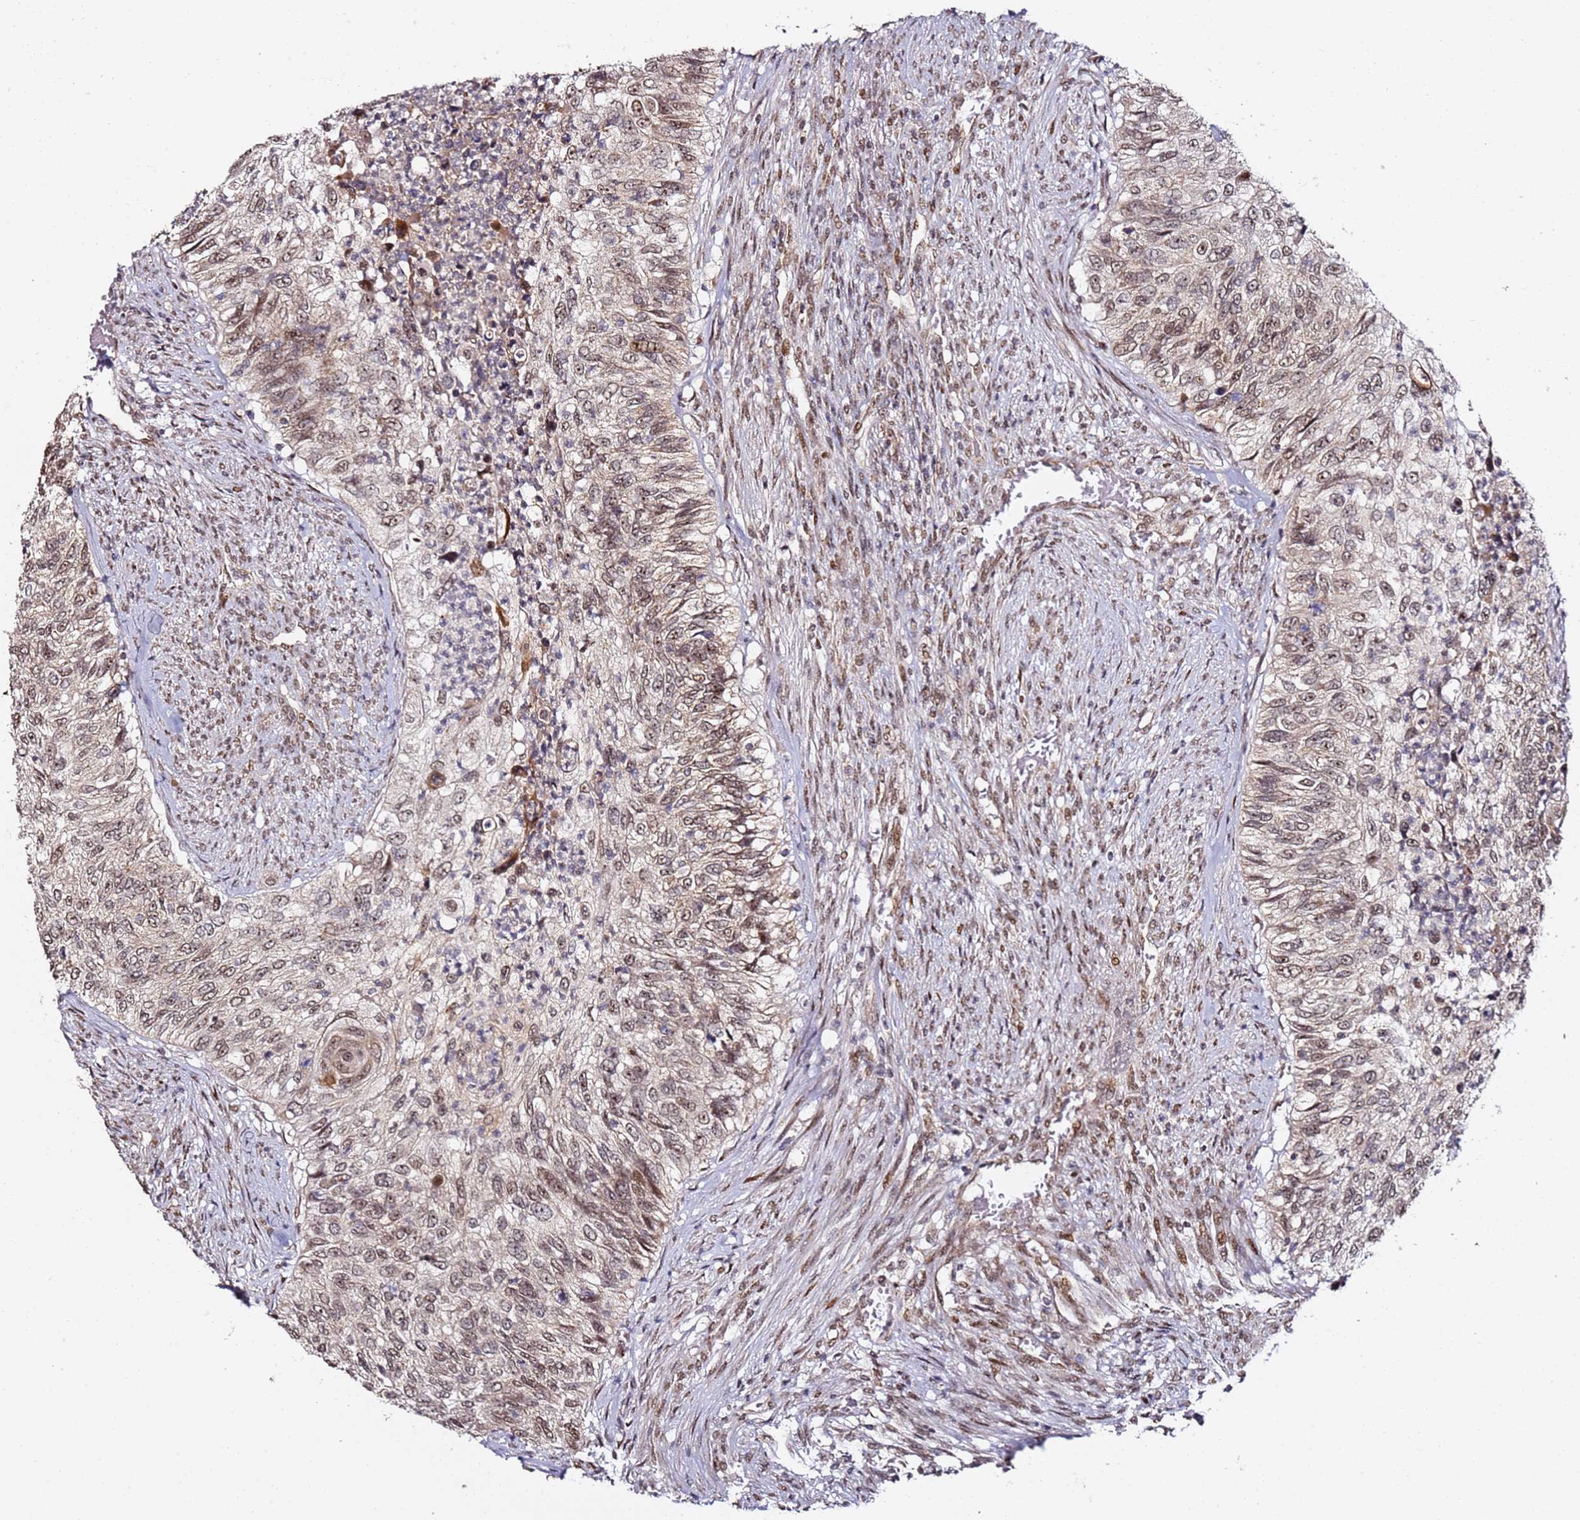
{"staining": {"intensity": "moderate", "quantity": ">75%", "location": "nuclear"}, "tissue": "urothelial cancer", "cell_type": "Tumor cells", "image_type": "cancer", "snomed": [{"axis": "morphology", "description": "Urothelial carcinoma, High grade"}, {"axis": "topography", "description": "Urinary bladder"}], "caption": "DAB (3,3'-diaminobenzidine) immunohistochemical staining of urothelial cancer demonstrates moderate nuclear protein positivity in approximately >75% of tumor cells.", "gene": "TP53AIP1", "patient": {"sex": "female", "age": 60}}